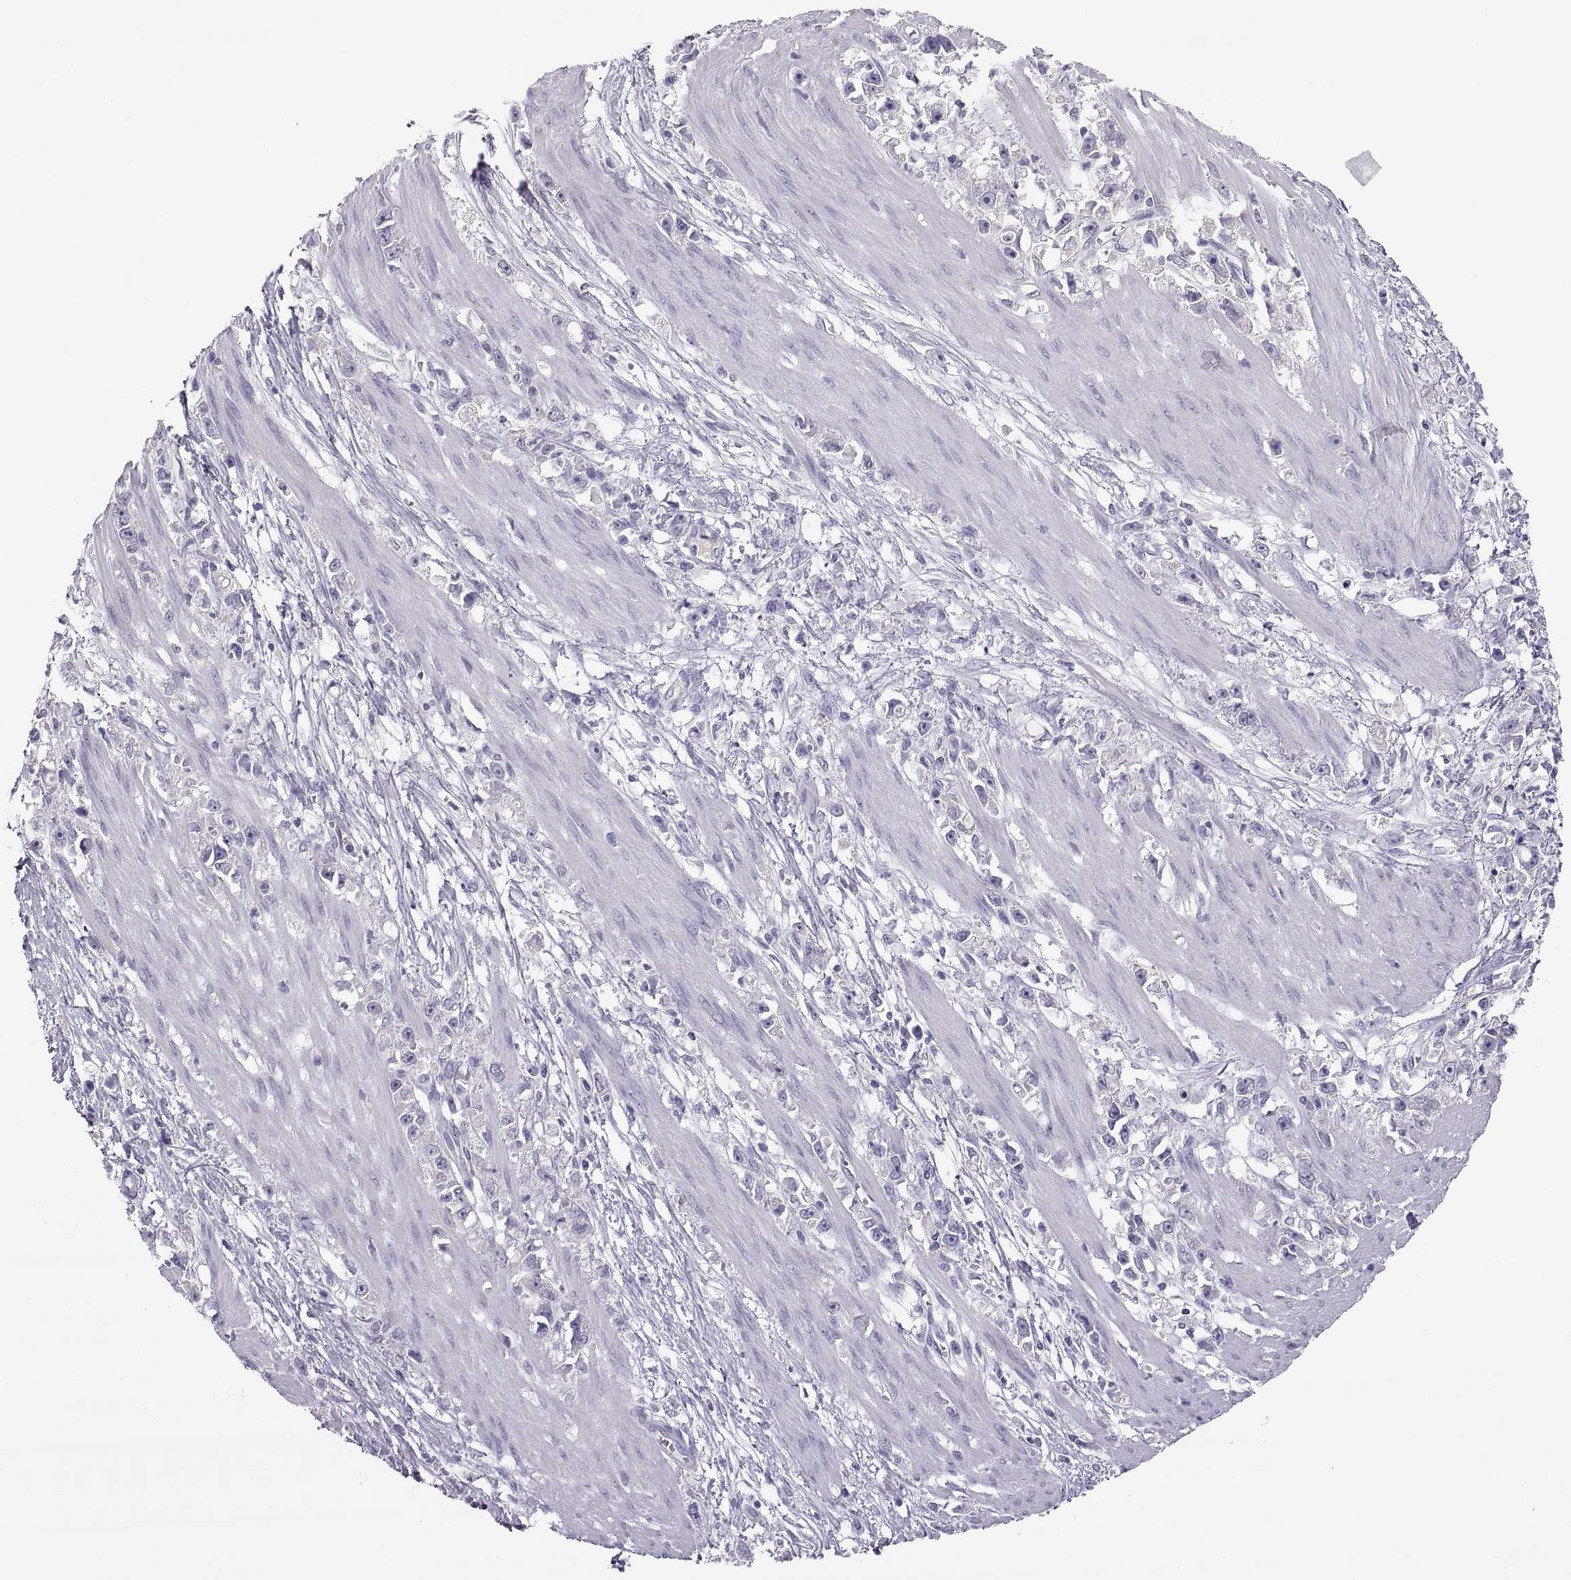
{"staining": {"intensity": "negative", "quantity": "none", "location": "none"}, "tissue": "stomach cancer", "cell_type": "Tumor cells", "image_type": "cancer", "snomed": [{"axis": "morphology", "description": "Adenocarcinoma, NOS"}, {"axis": "topography", "description": "Stomach"}], "caption": "A photomicrograph of stomach cancer stained for a protein demonstrates no brown staining in tumor cells.", "gene": "TBX19", "patient": {"sex": "female", "age": 59}}